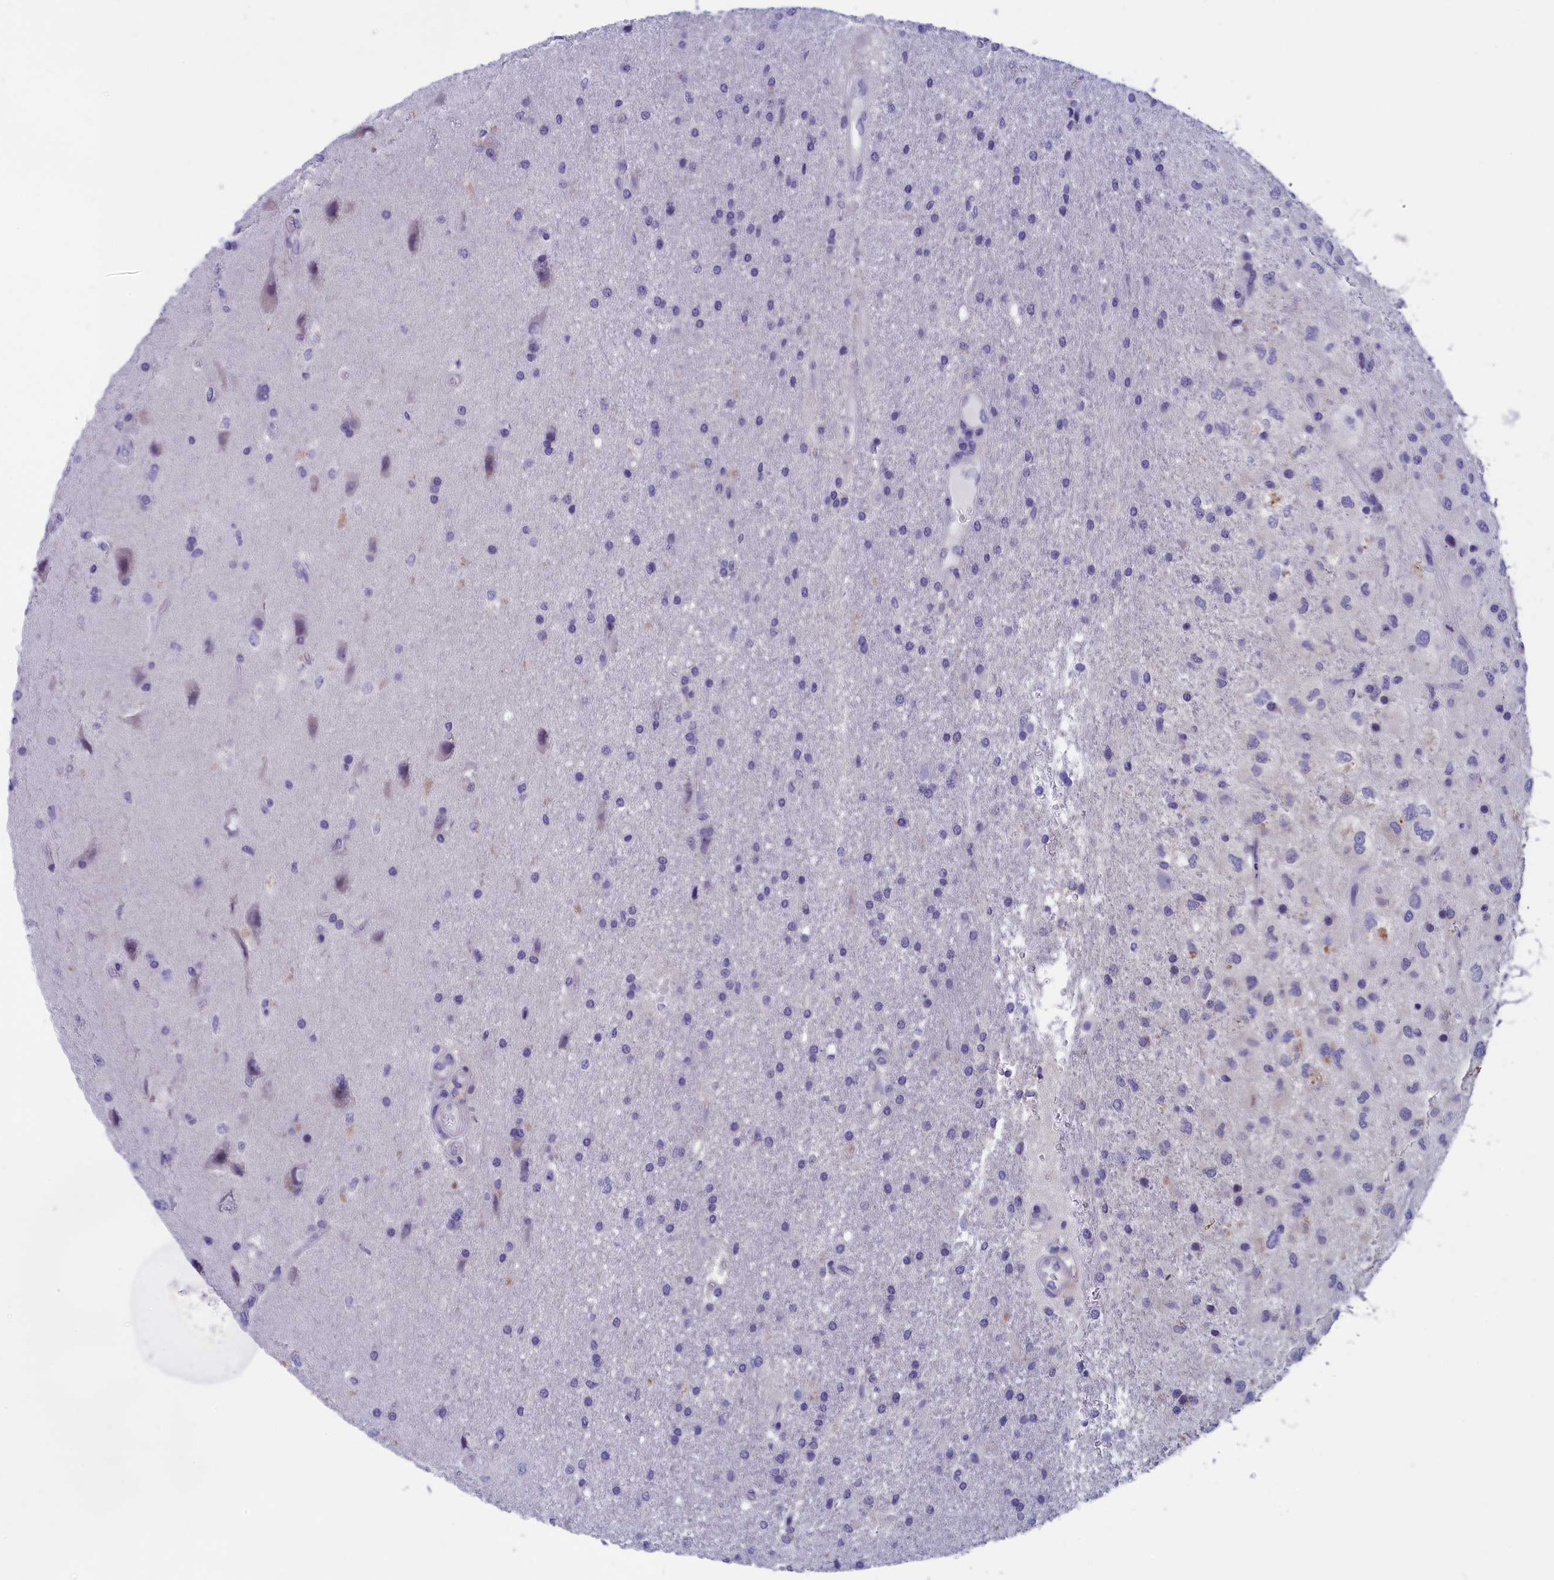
{"staining": {"intensity": "negative", "quantity": "none", "location": "none"}, "tissue": "glioma", "cell_type": "Tumor cells", "image_type": "cancer", "snomed": [{"axis": "morphology", "description": "Glioma, malignant, Low grade"}, {"axis": "topography", "description": "Brain"}], "caption": "An immunohistochemistry micrograph of malignant glioma (low-grade) is shown. There is no staining in tumor cells of malignant glioma (low-grade).", "gene": "VPS35L", "patient": {"sex": "male", "age": 66}}